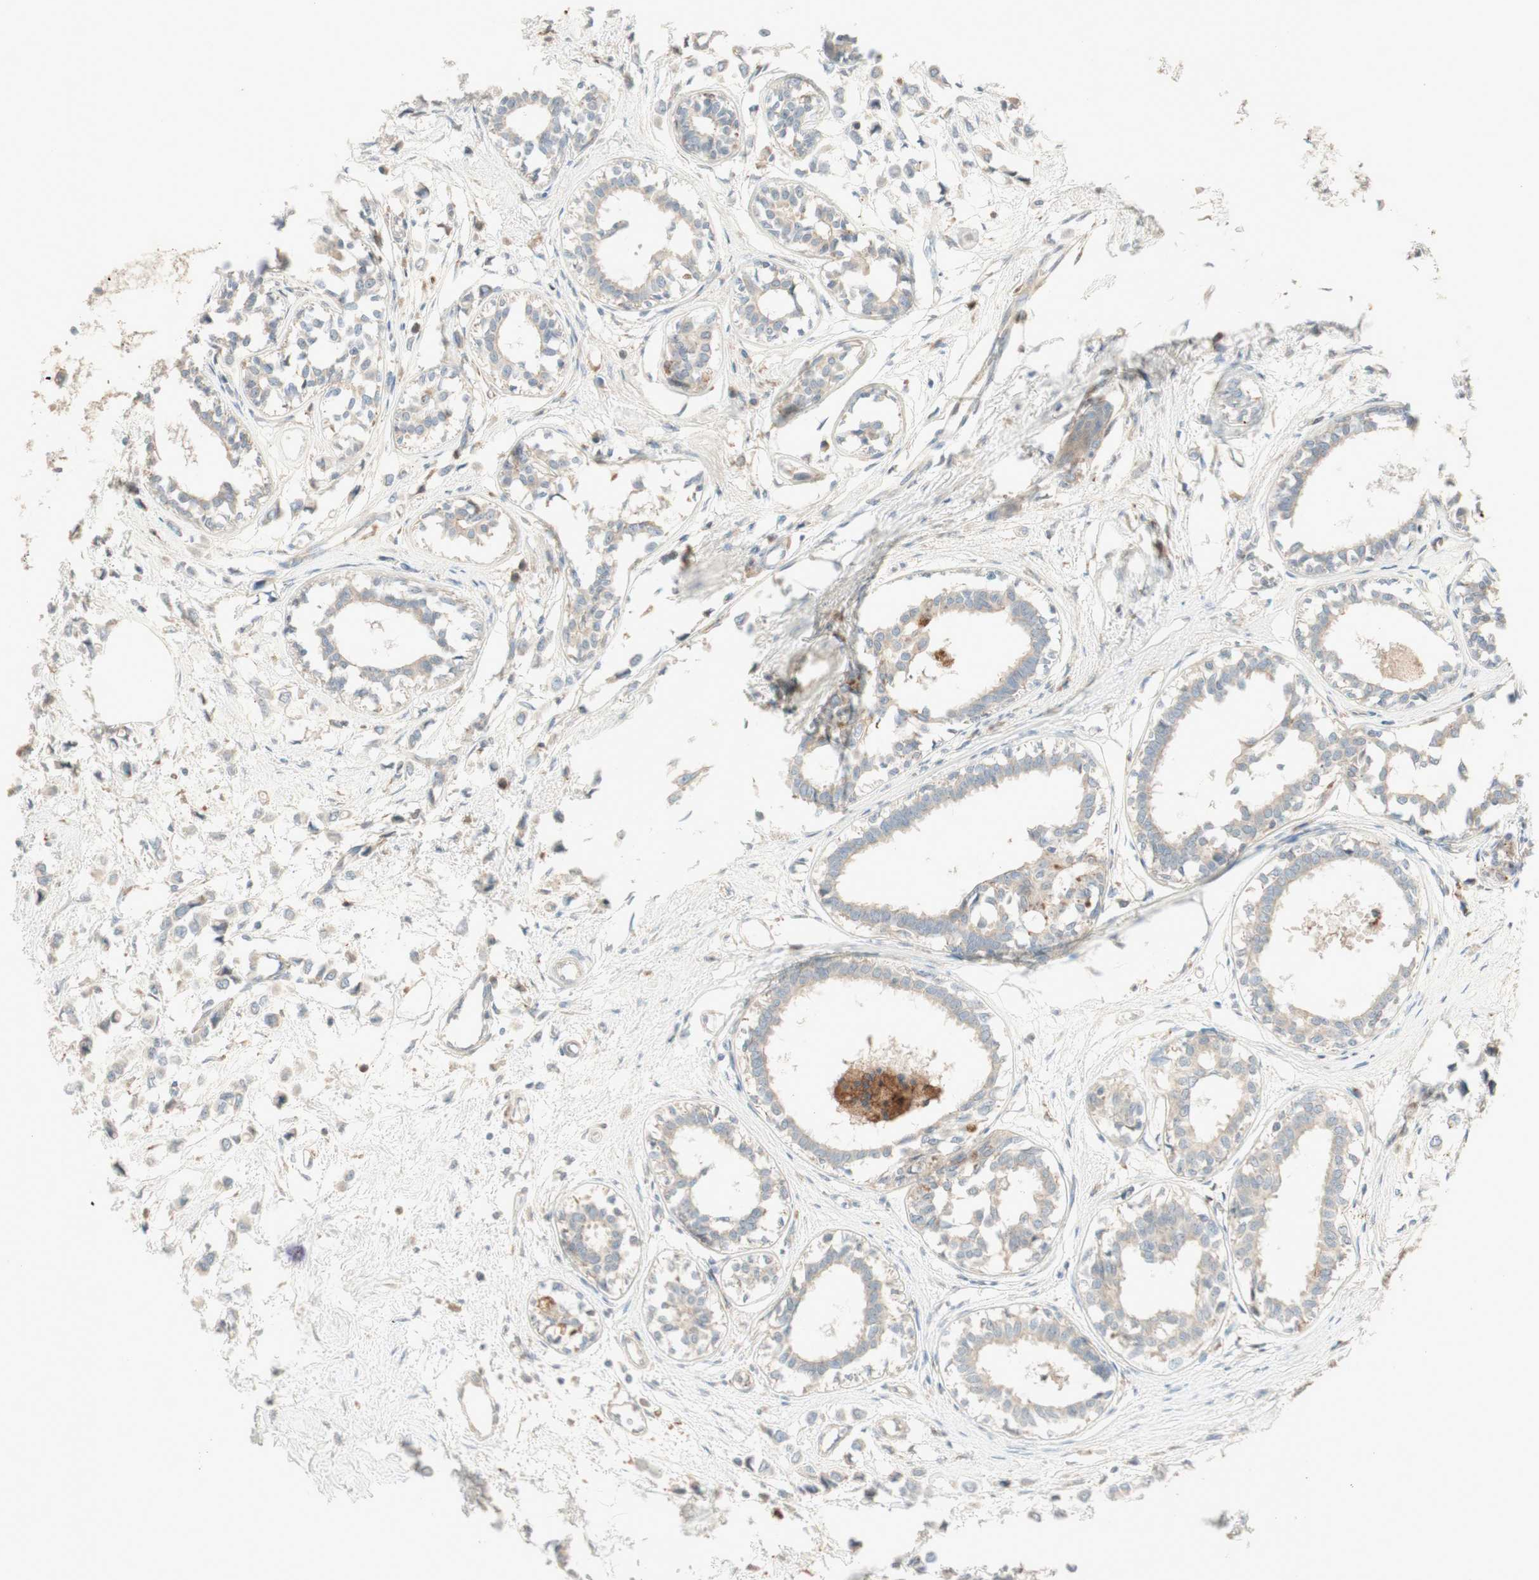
{"staining": {"intensity": "weak", "quantity": "<25%", "location": "cytoplasmic/membranous"}, "tissue": "breast cancer", "cell_type": "Tumor cells", "image_type": "cancer", "snomed": [{"axis": "morphology", "description": "Lobular carcinoma"}, {"axis": "topography", "description": "Breast"}], "caption": "Lobular carcinoma (breast) was stained to show a protein in brown. There is no significant staining in tumor cells. Nuclei are stained in blue.", "gene": "PTGER4", "patient": {"sex": "female", "age": 51}}